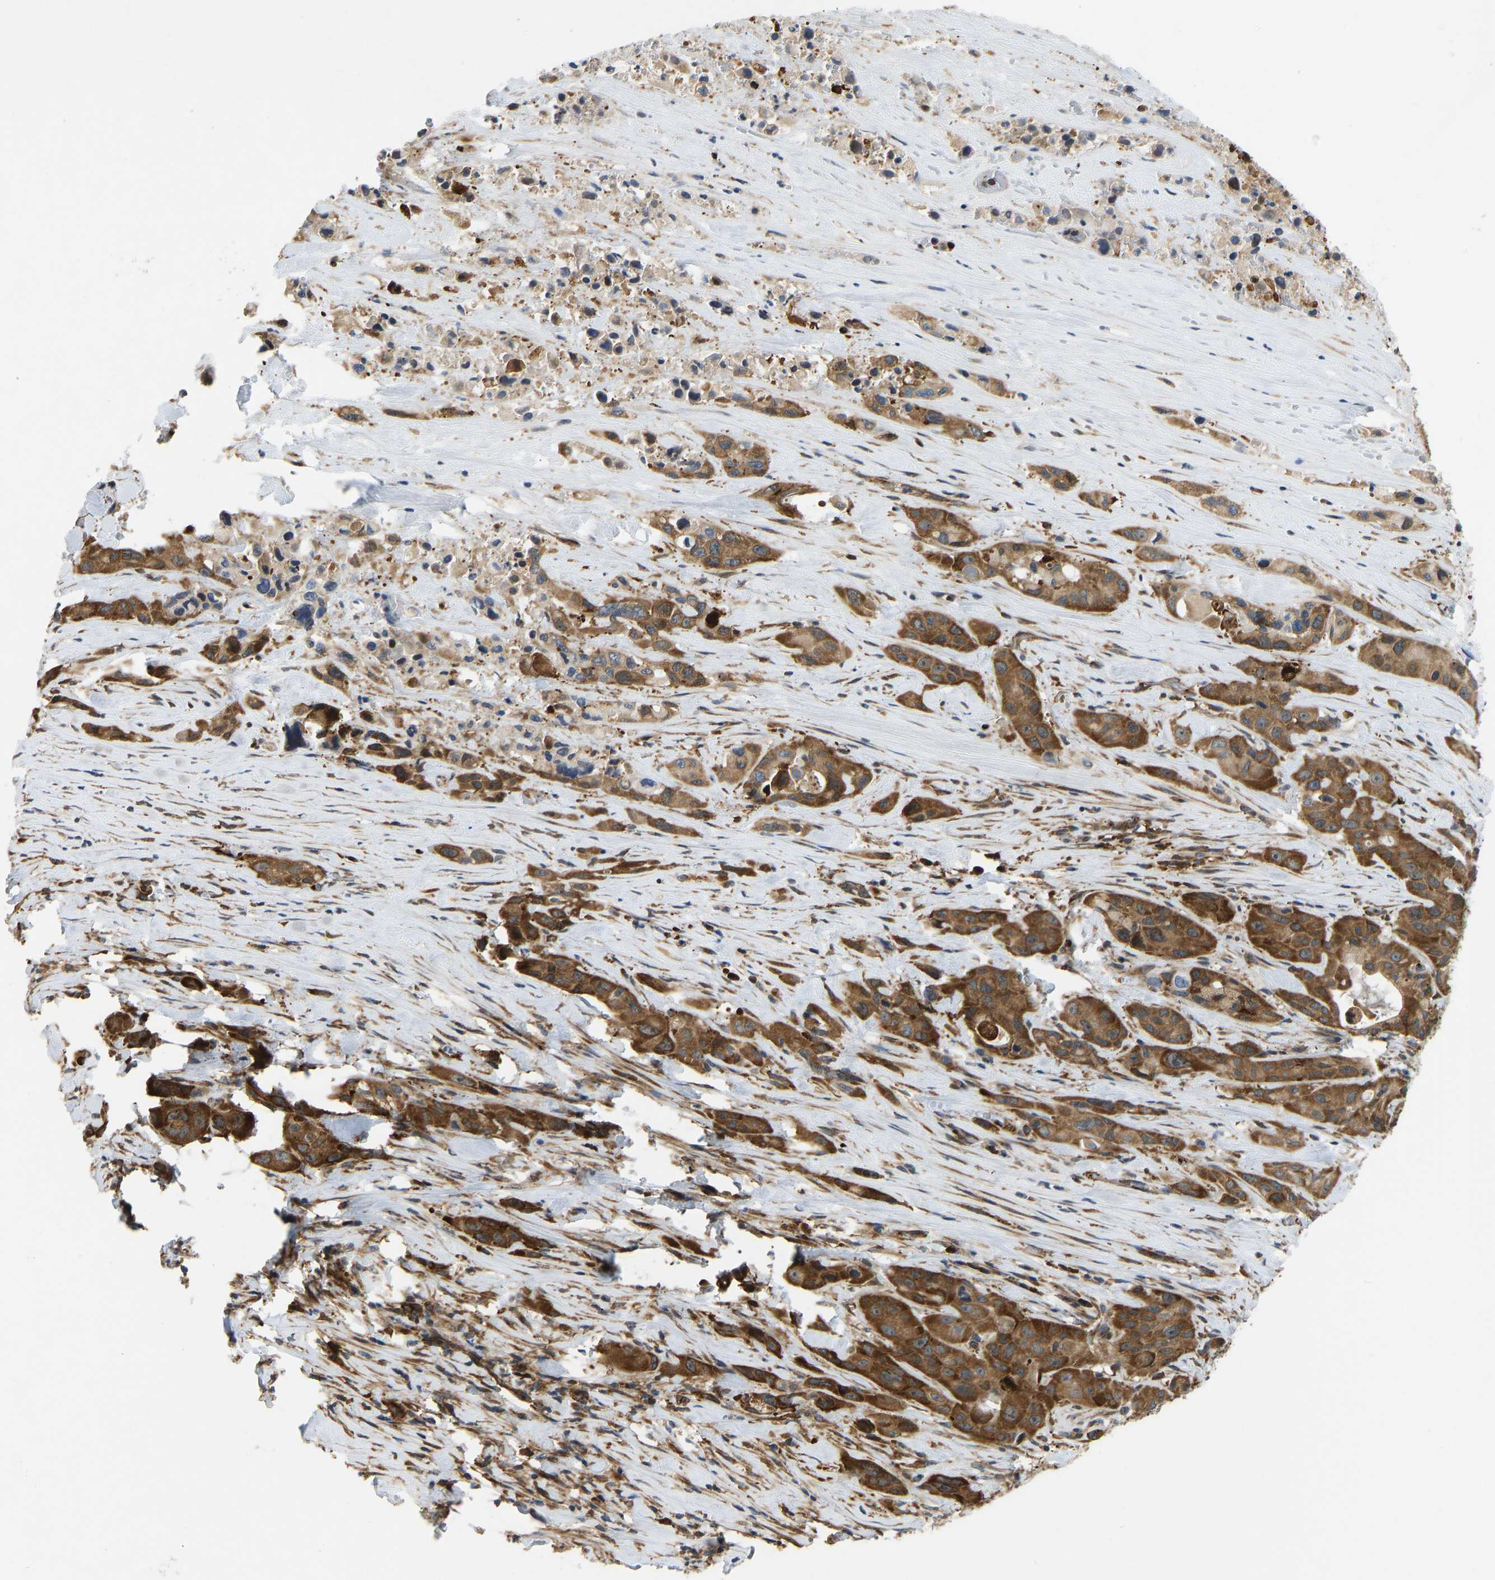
{"staining": {"intensity": "strong", "quantity": ">75%", "location": "cytoplasmic/membranous"}, "tissue": "pancreatic cancer", "cell_type": "Tumor cells", "image_type": "cancer", "snomed": [{"axis": "morphology", "description": "Adenocarcinoma, NOS"}, {"axis": "topography", "description": "Pancreas"}], "caption": "About >75% of tumor cells in pancreatic cancer exhibit strong cytoplasmic/membranous protein expression as visualized by brown immunohistochemical staining.", "gene": "RASGRF2", "patient": {"sex": "male", "age": 53}}